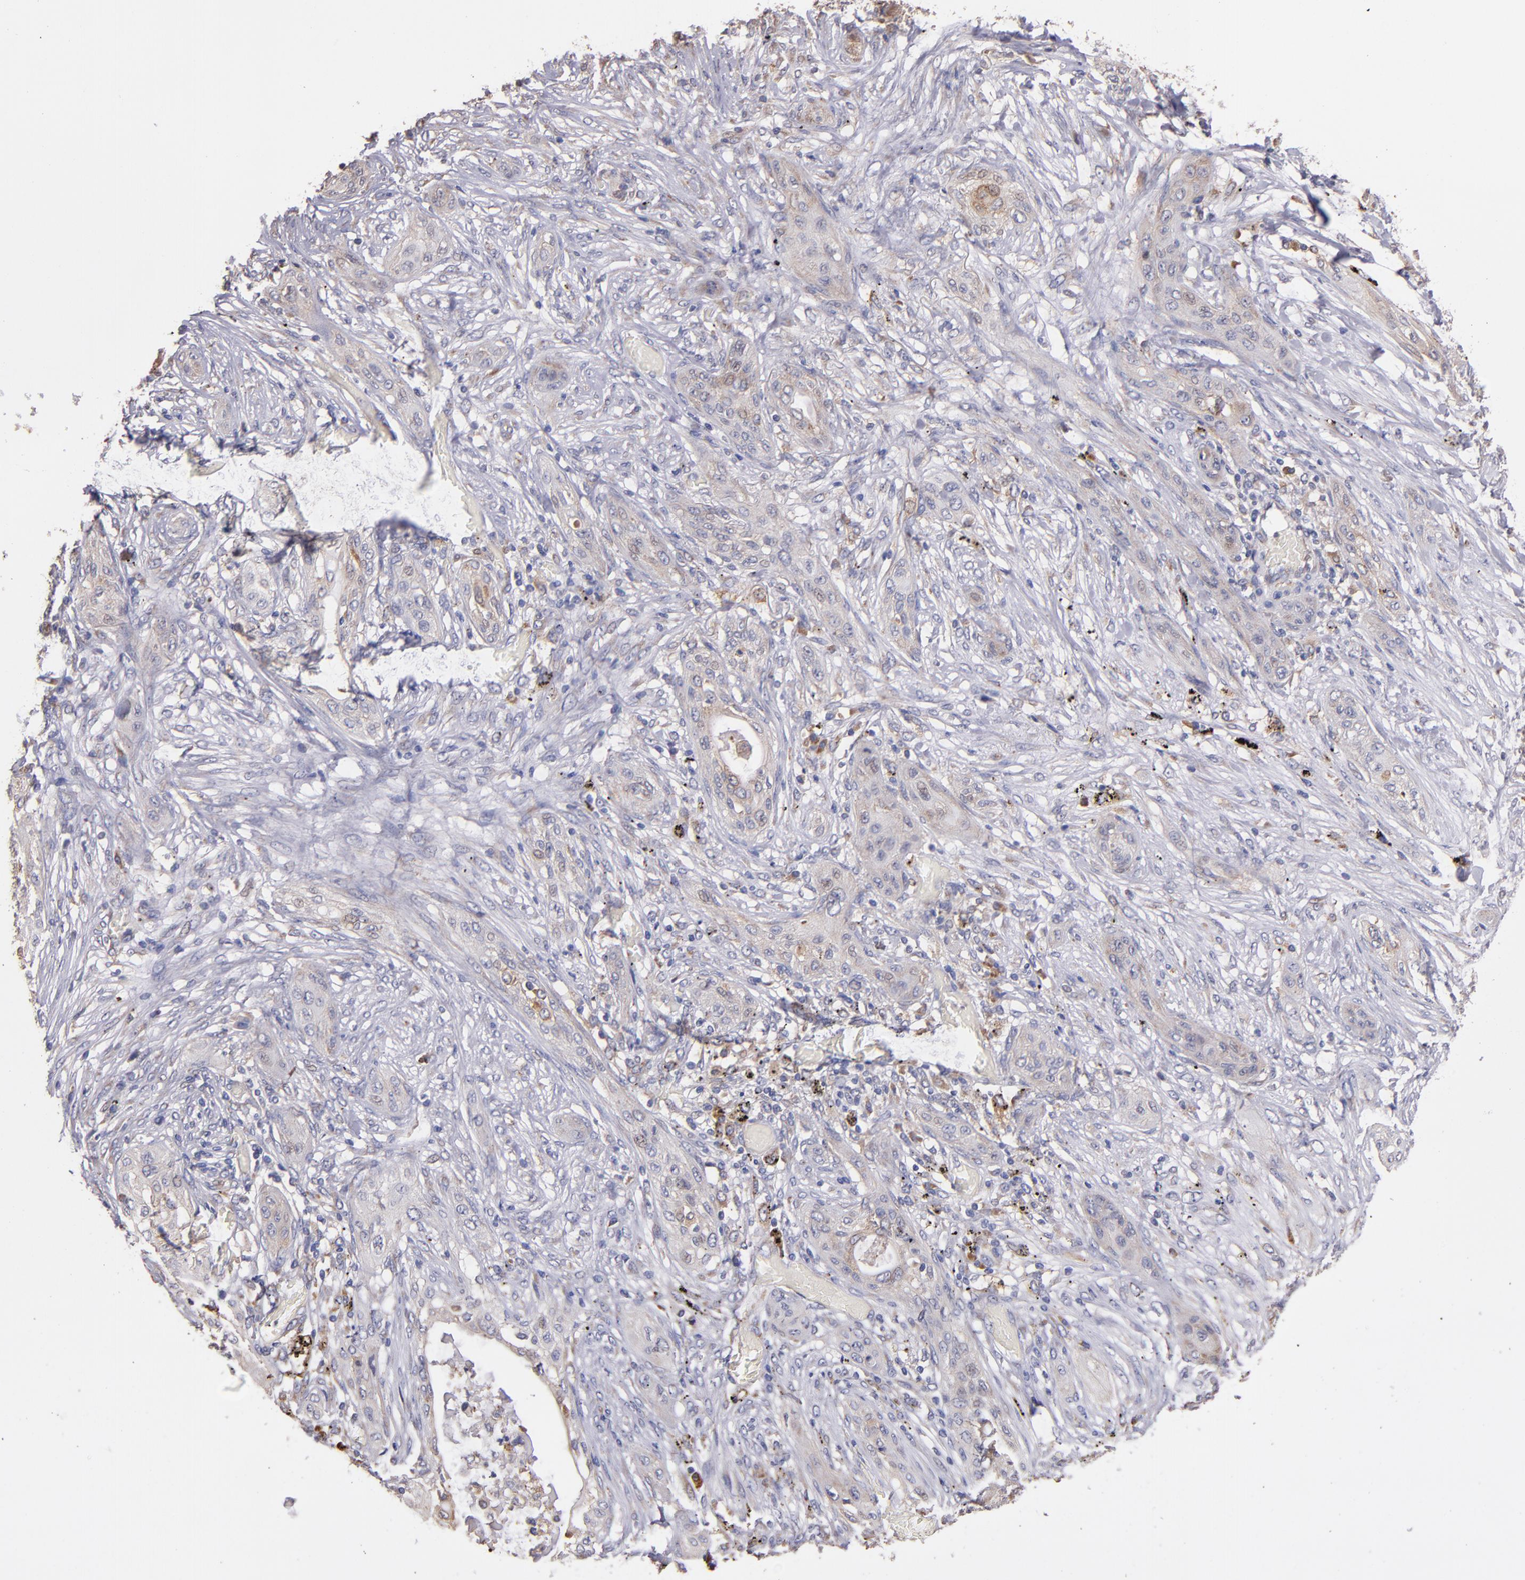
{"staining": {"intensity": "weak", "quantity": ">75%", "location": "cytoplasmic/membranous"}, "tissue": "lung cancer", "cell_type": "Tumor cells", "image_type": "cancer", "snomed": [{"axis": "morphology", "description": "Squamous cell carcinoma, NOS"}, {"axis": "topography", "description": "Lung"}], "caption": "Approximately >75% of tumor cells in lung cancer (squamous cell carcinoma) reveal weak cytoplasmic/membranous protein positivity as visualized by brown immunohistochemical staining.", "gene": "IFIH1", "patient": {"sex": "female", "age": 47}}